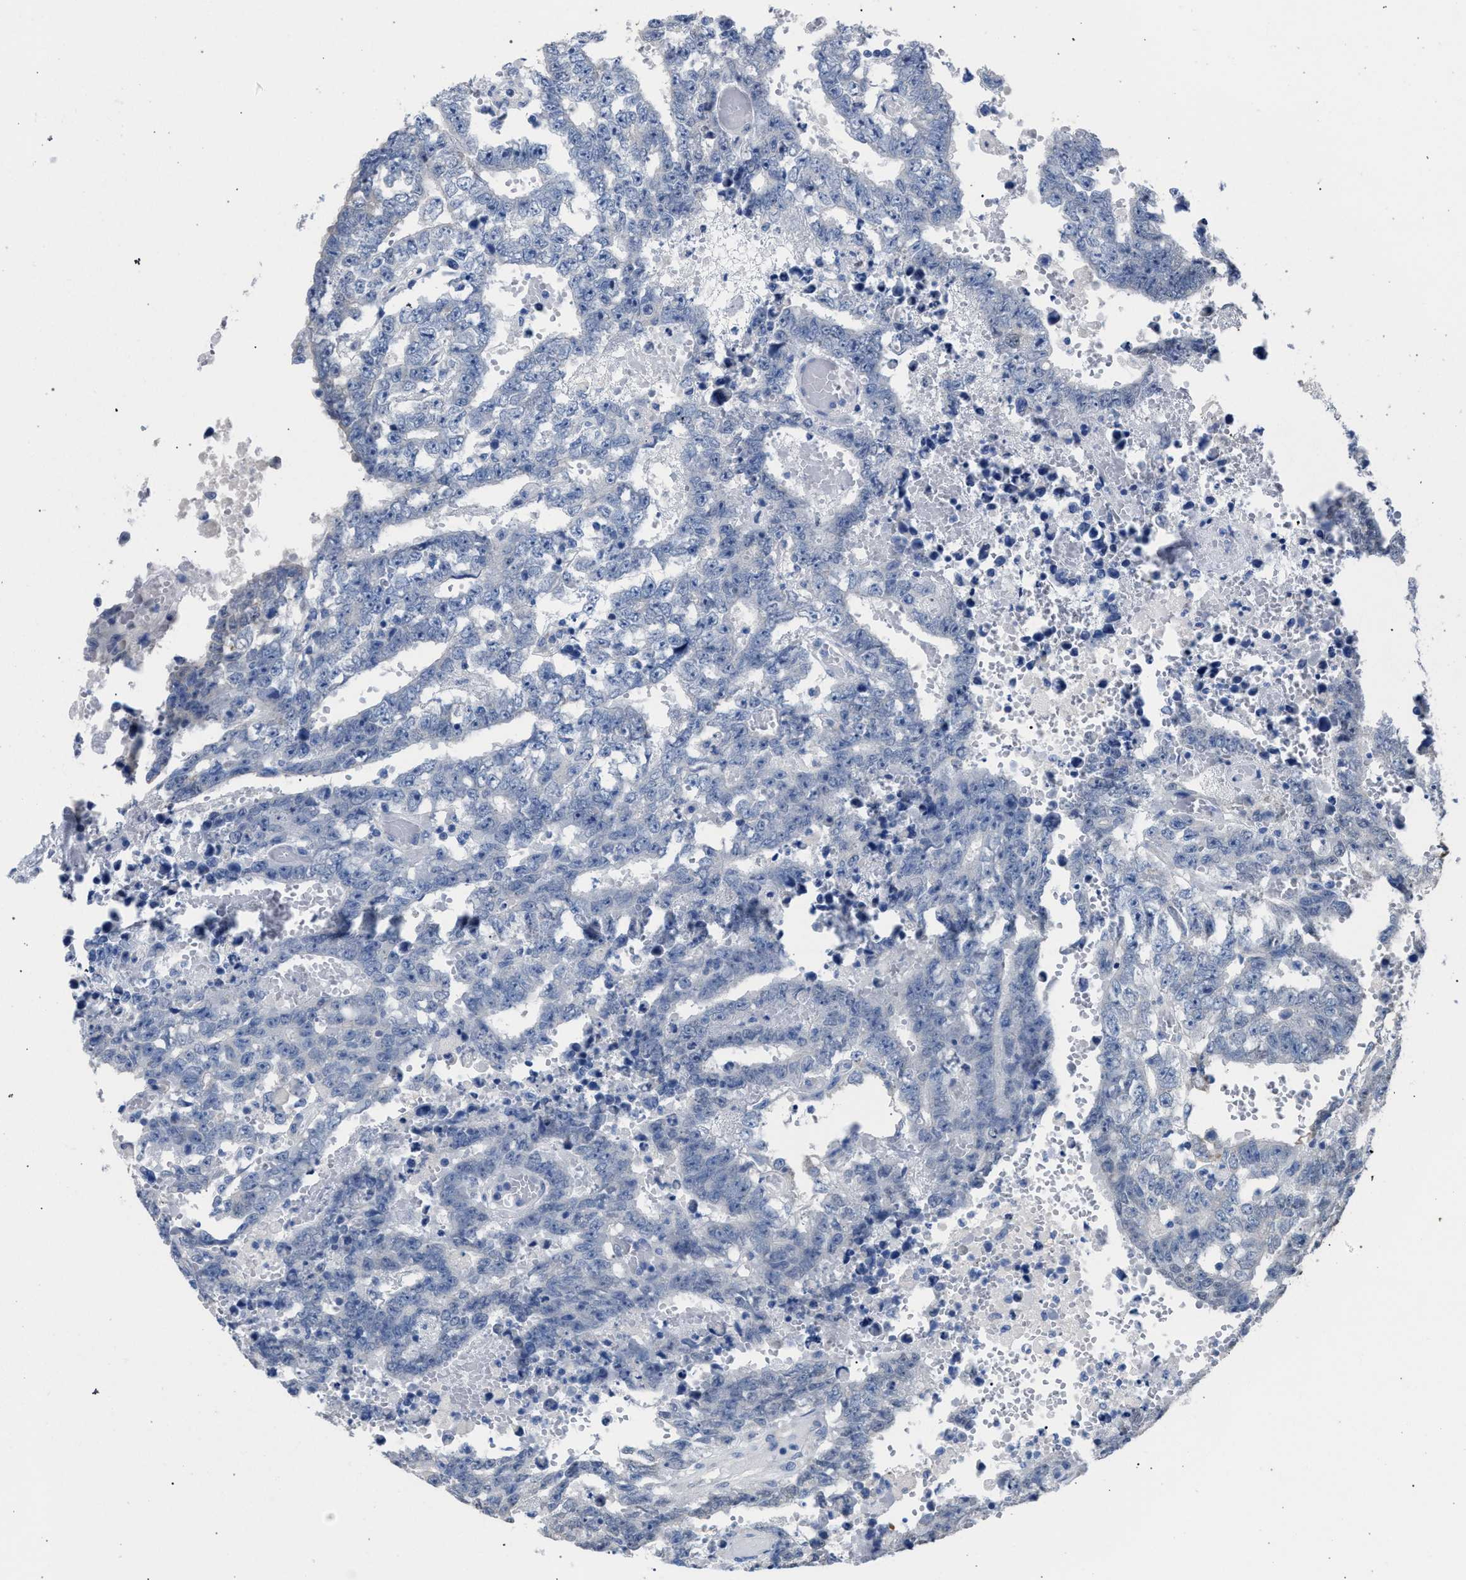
{"staining": {"intensity": "negative", "quantity": "none", "location": "none"}, "tissue": "testis cancer", "cell_type": "Tumor cells", "image_type": "cancer", "snomed": [{"axis": "morphology", "description": "Carcinoma, Embryonal, NOS"}, {"axis": "topography", "description": "Testis"}], "caption": "Protein analysis of testis embryonal carcinoma reveals no significant staining in tumor cells.", "gene": "CRYZ", "patient": {"sex": "male", "age": 25}}